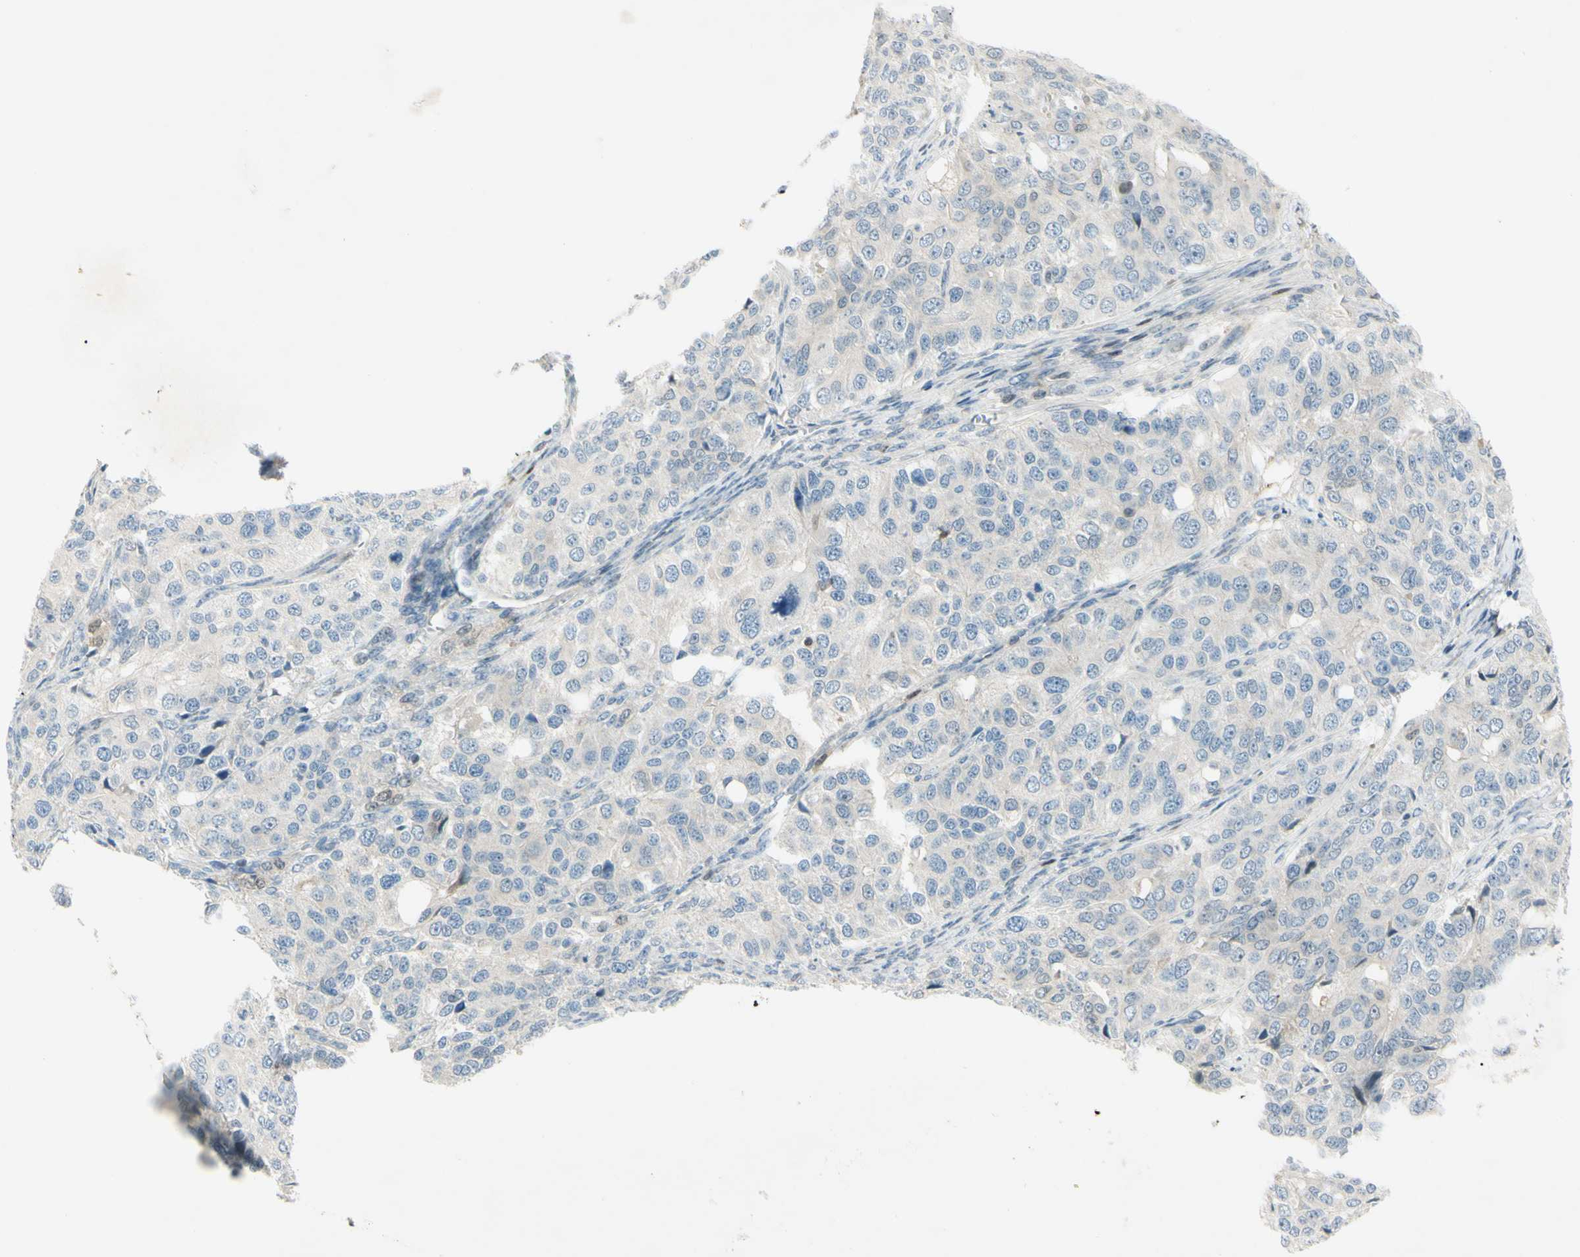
{"staining": {"intensity": "negative", "quantity": "none", "location": "none"}, "tissue": "ovarian cancer", "cell_type": "Tumor cells", "image_type": "cancer", "snomed": [{"axis": "morphology", "description": "Carcinoma, endometroid"}, {"axis": "topography", "description": "Ovary"}], "caption": "Tumor cells are negative for protein expression in human ovarian cancer.", "gene": "C1orf159", "patient": {"sex": "female", "age": 51}}